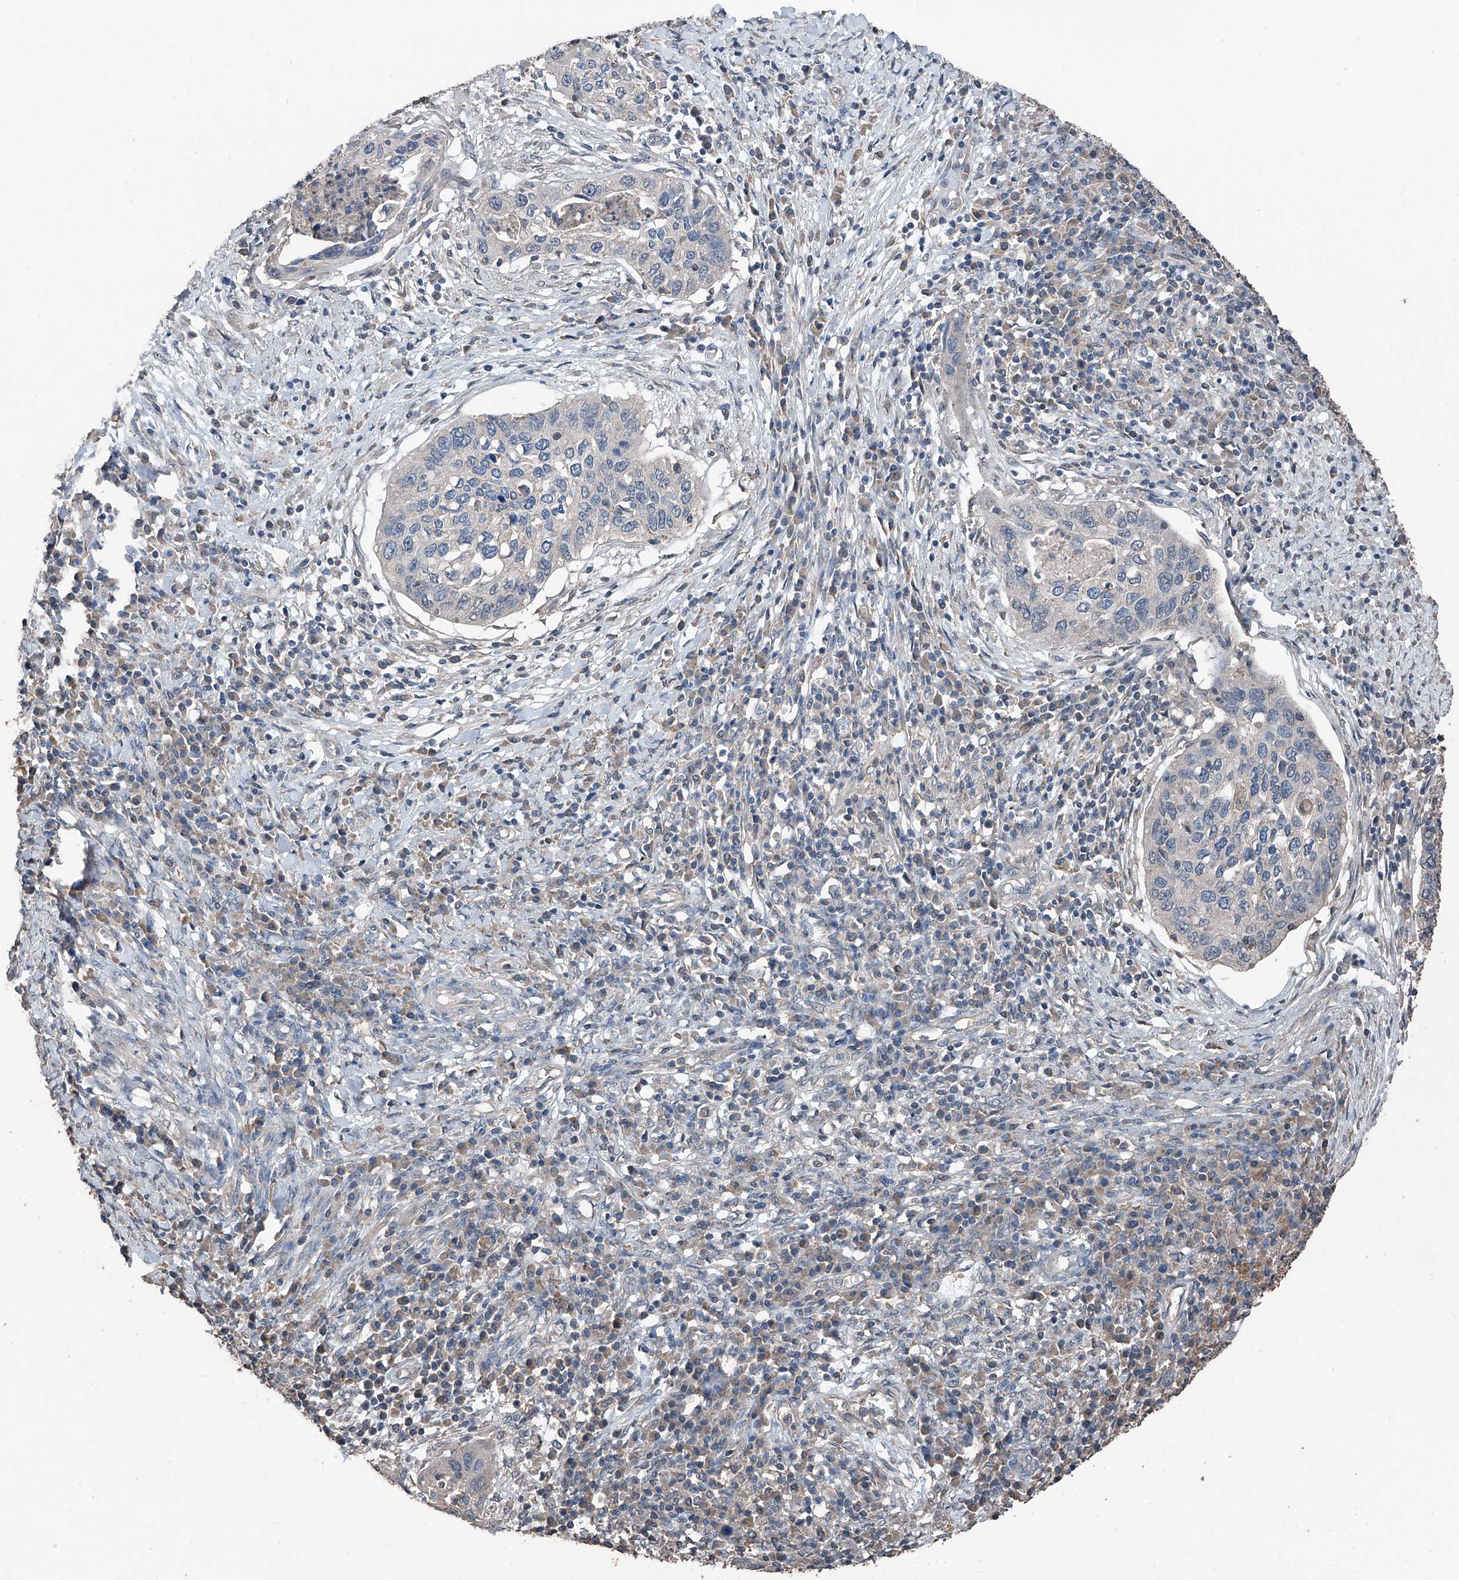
{"staining": {"intensity": "negative", "quantity": "none", "location": "none"}, "tissue": "cervical cancer", "cell_type": "Tumor cells", "image_type": "cancer", "snomed": [{"axis": "morphology", "description": "Squamous cell carcinoma, NOS"}, {"axis": "topography", "description": "Cervix"}], "caption": "Photomicrograph shows no protein positivity in tumor cells of squamous cell carcinoma (cervical) tissue. Brightfield microscopy of IHC stained with DAB (brown) and hematoxylin (blue), captured at high magnification.", "gene": "MAMLD1", "patient": {"sex": "female", "age": 38}}